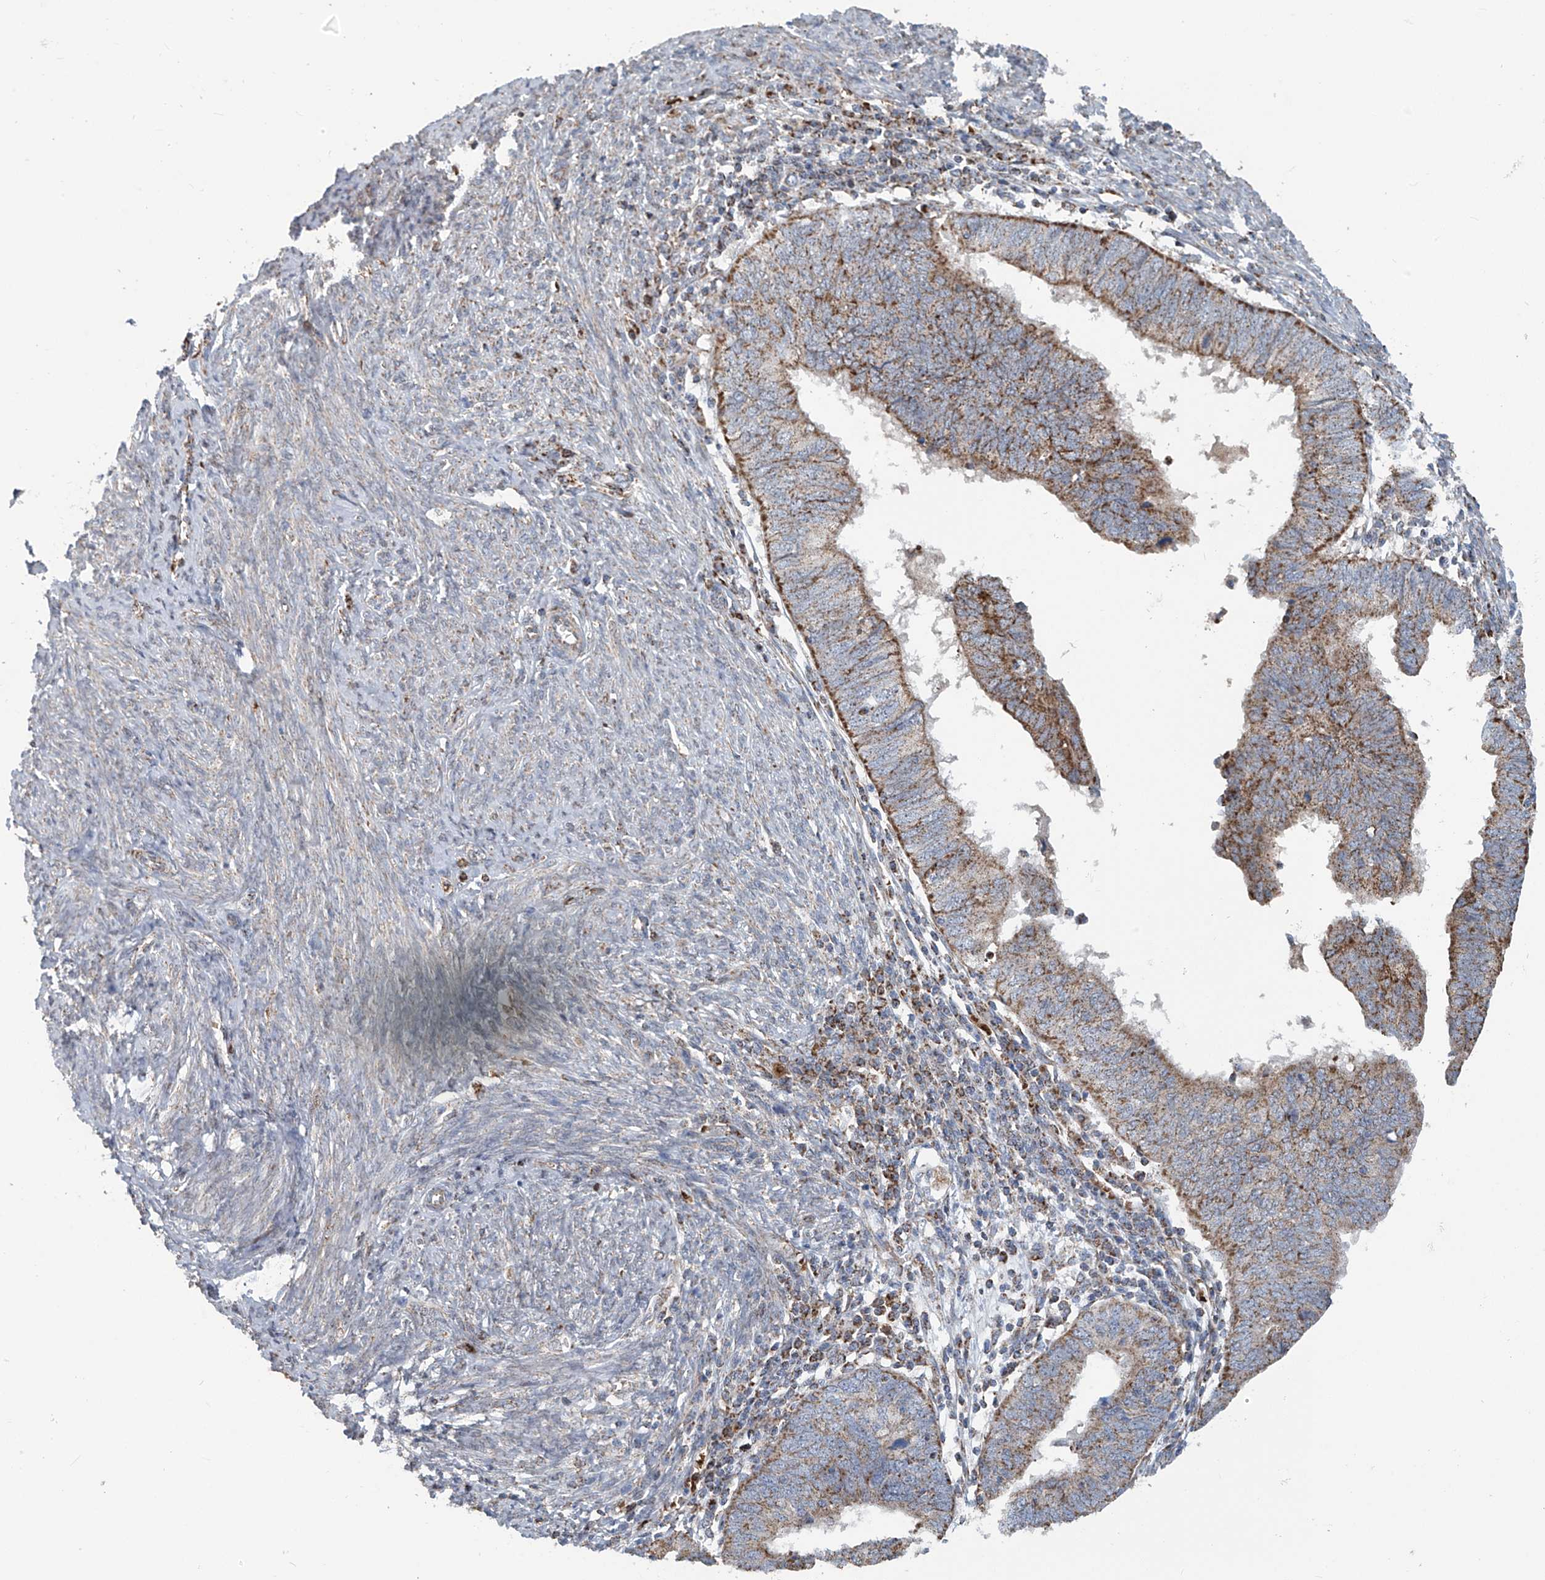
{"staining": {"intensity": "moderate", "quantity": ">75%", "location": "cytoplasmic/membranous"}, "tissue": "endometrial cancer", "cell_type": "Tumor cells", "image_type": "cancer", "snomed": [{"axis": "morphology", "description": "Adenocarcinoma, NOS"}, {"axis": "topography", "description": "Uterus"}], "caption": "Human endometrial cancer (adenocarcinoma) stained with a brown dye exhibits moderate cytoplasmic/membranous positive expression in about >75% of tumor cells.", "gene": "COMMD1", "patient": {"sex": "female", "age": 77}}